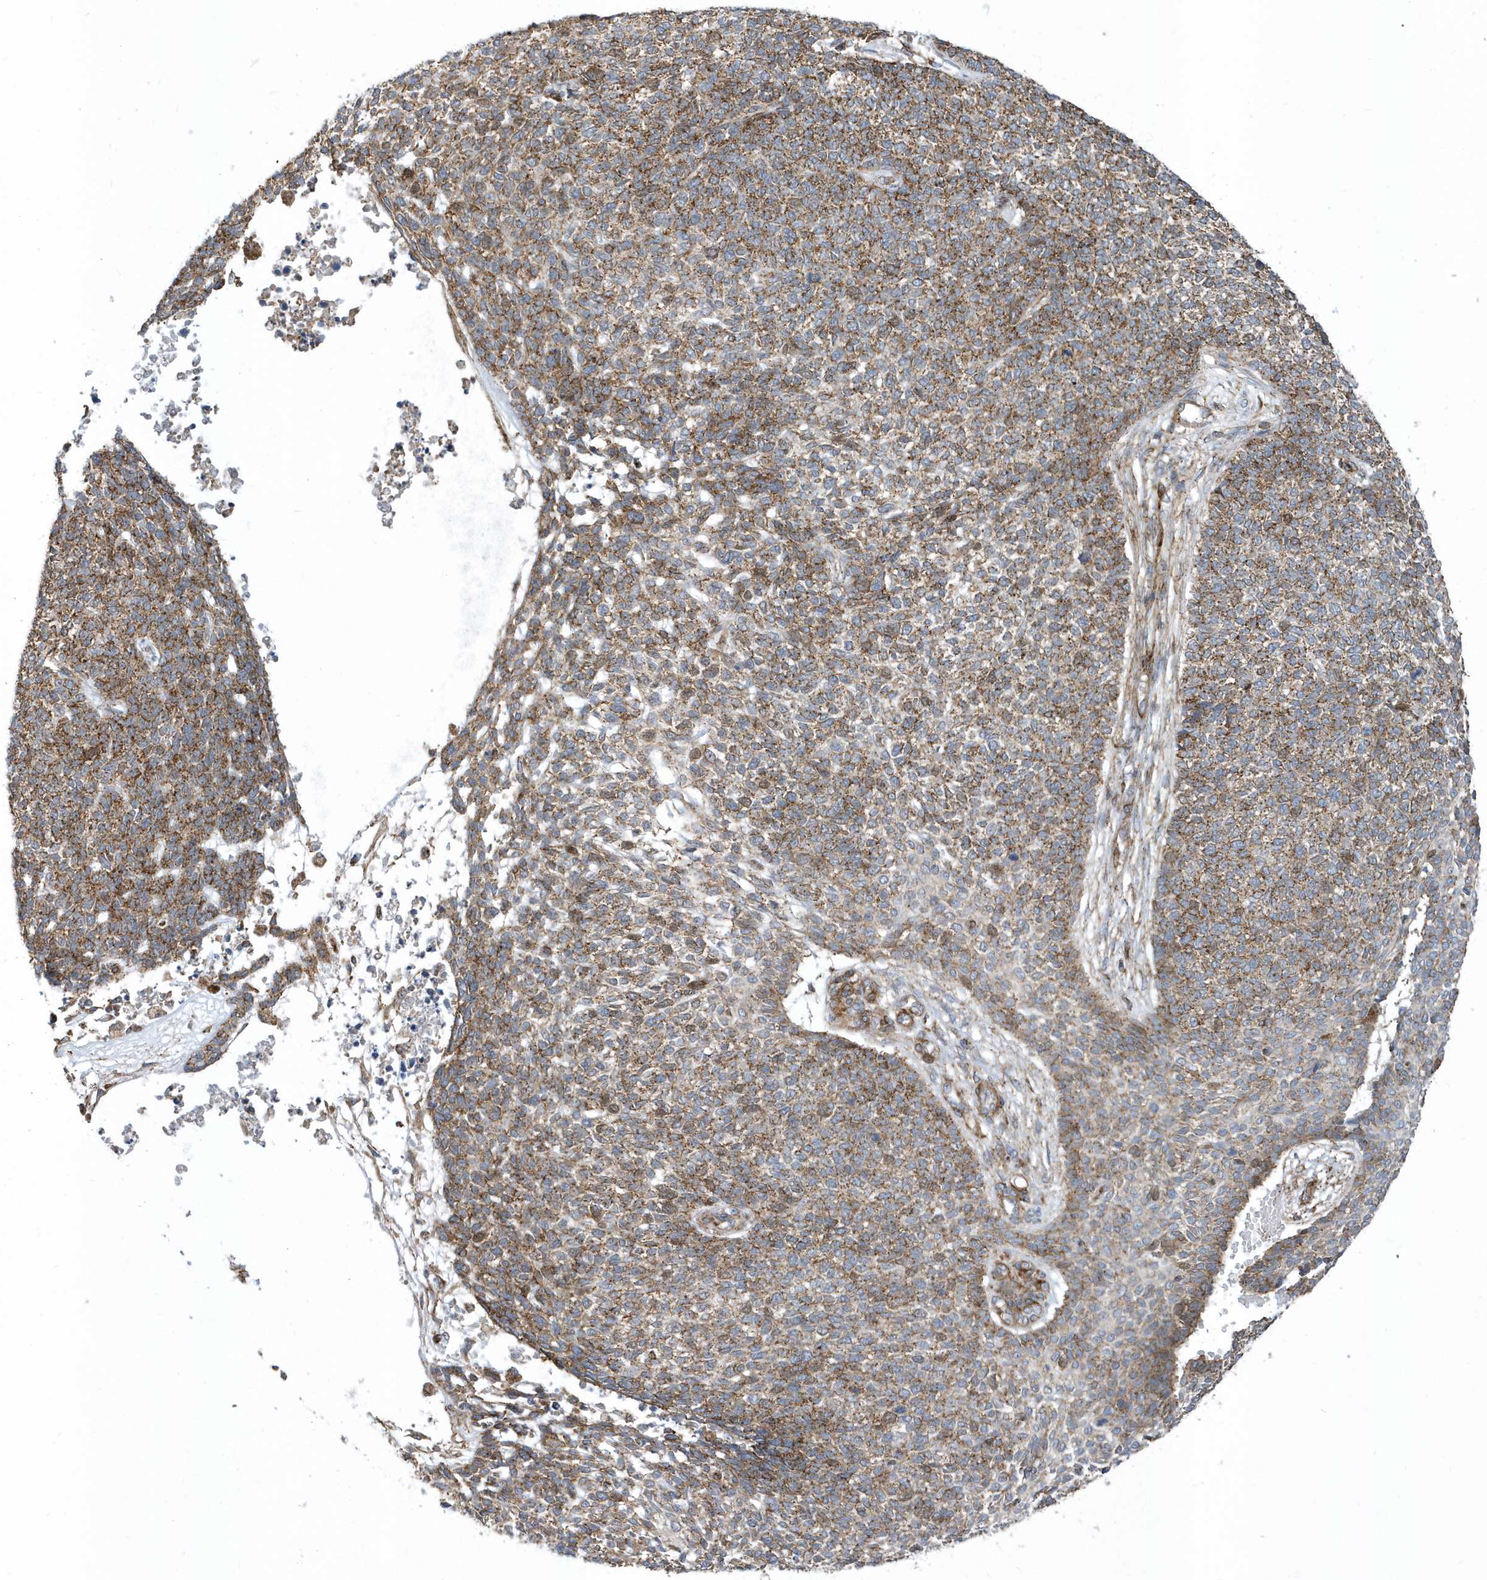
{"staining": {"intensity": "moderate", "quantity": ">75%", "location": "cytoplasmic/membranous"}, "tissue": "skin cancer", "cell_type": "Tumor cells", "image_type": "cancer", "snomed": [{"axis": "morphology", "description": "Basal cell carcinoma"}, {"axis": "topography", "description": "Skin"}], "caption": "The image reveals staining of skin cancer, revealing moderate cytoplasmic/membranous protein positivity (brown color) within tumor cells.", "gene": "HRH4", "patient": {"sex": "female", "age": 84}}